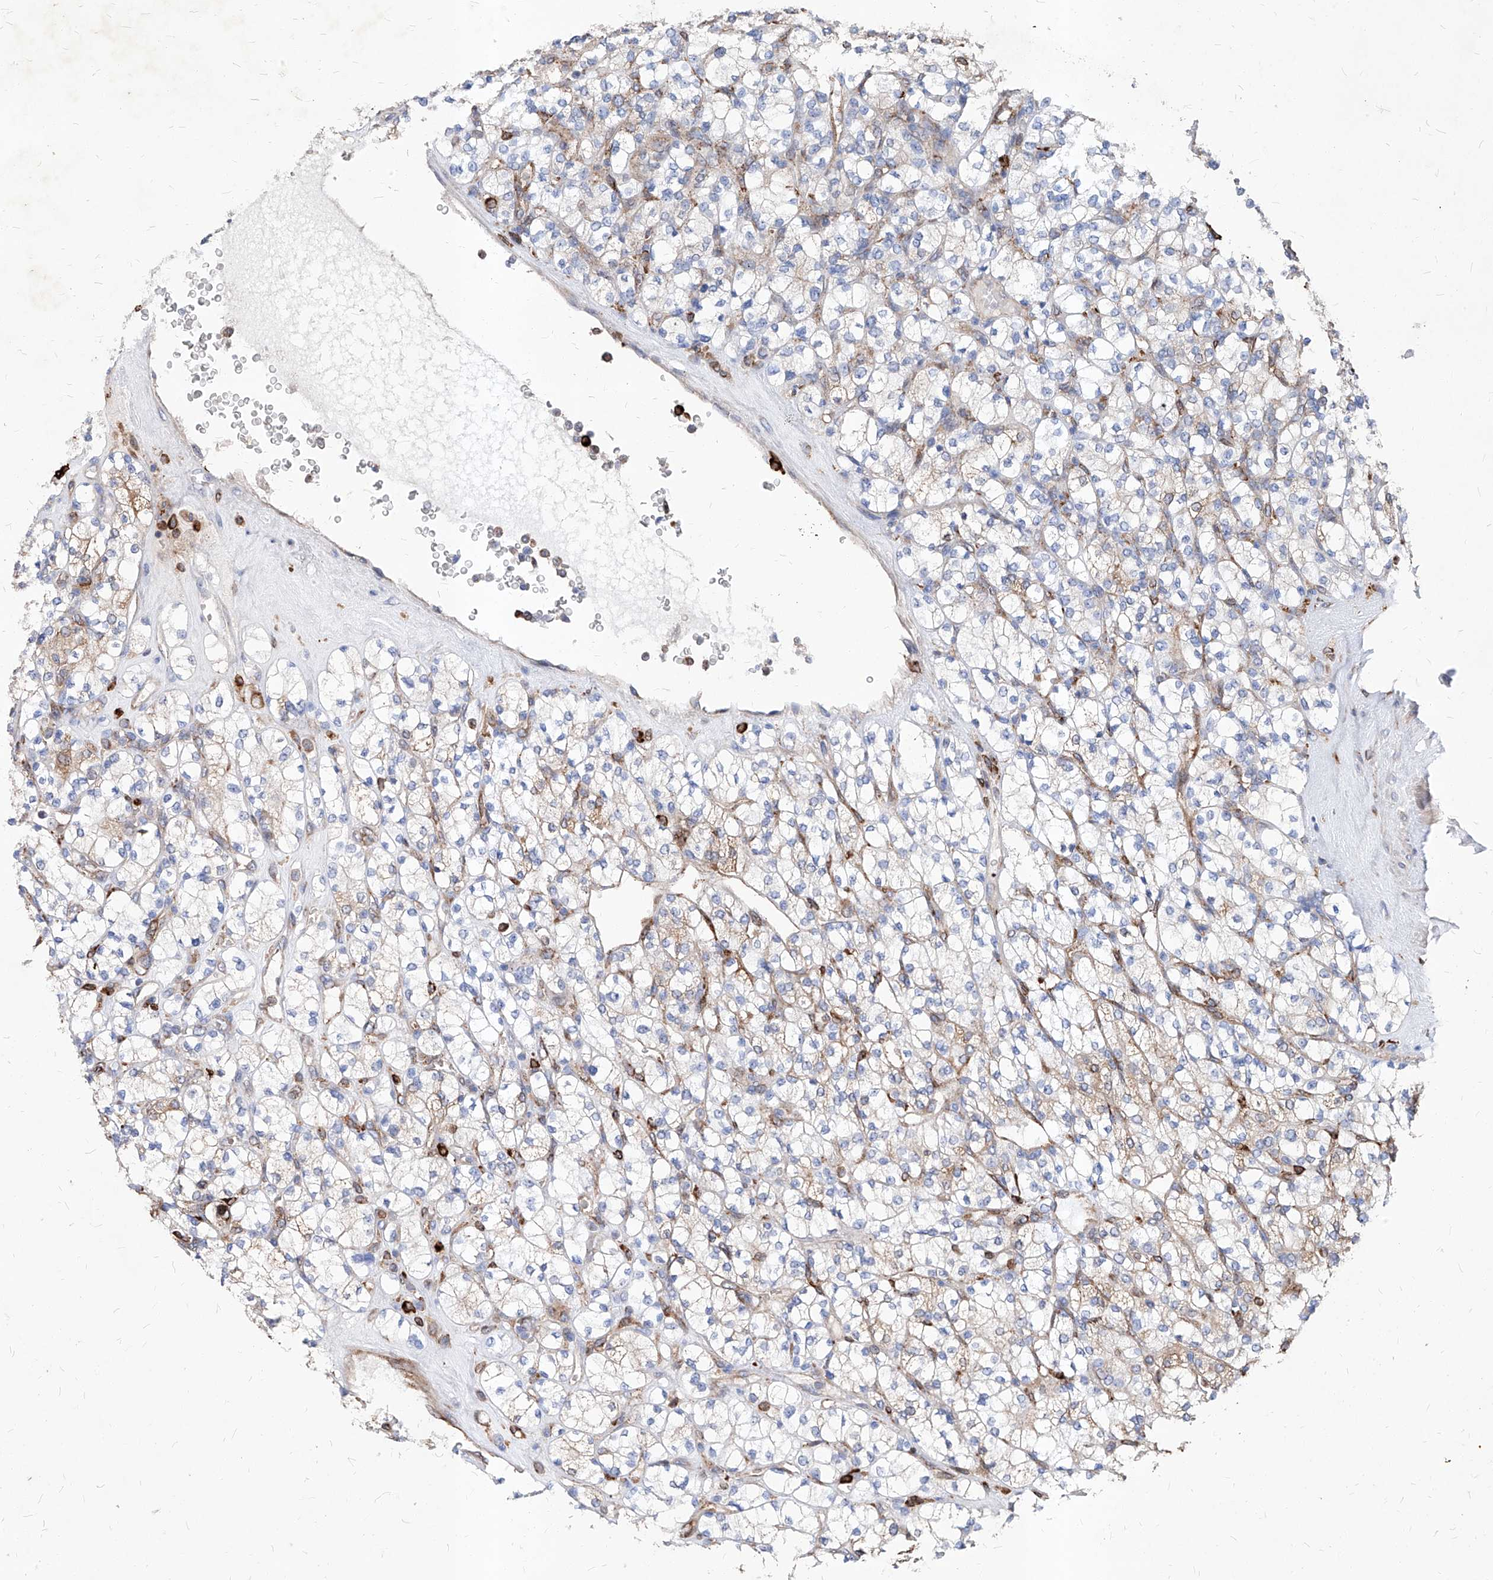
{"staining": {"intensity": "moderate", "quantity": "<25%", "location": "cytoplasmic/membranous"}, "tissue": "renal cancer", "cell_type": "Tumor cells", "image_type": "cancer", "snomed": [{"axis": "morphology", "description": "Adenocarcinoma, NOS"}, {"axis": "topography", "description": "Kidney"}], "caption": "This image exhibits immunohistochemistry staining of renal adenocarcinoma, with low moderate cytoplasmic/membranous expression in approximately <25% of tumor cells.", "gene": "UBOX5", "patient": {"sex": "male", "age": 77}}